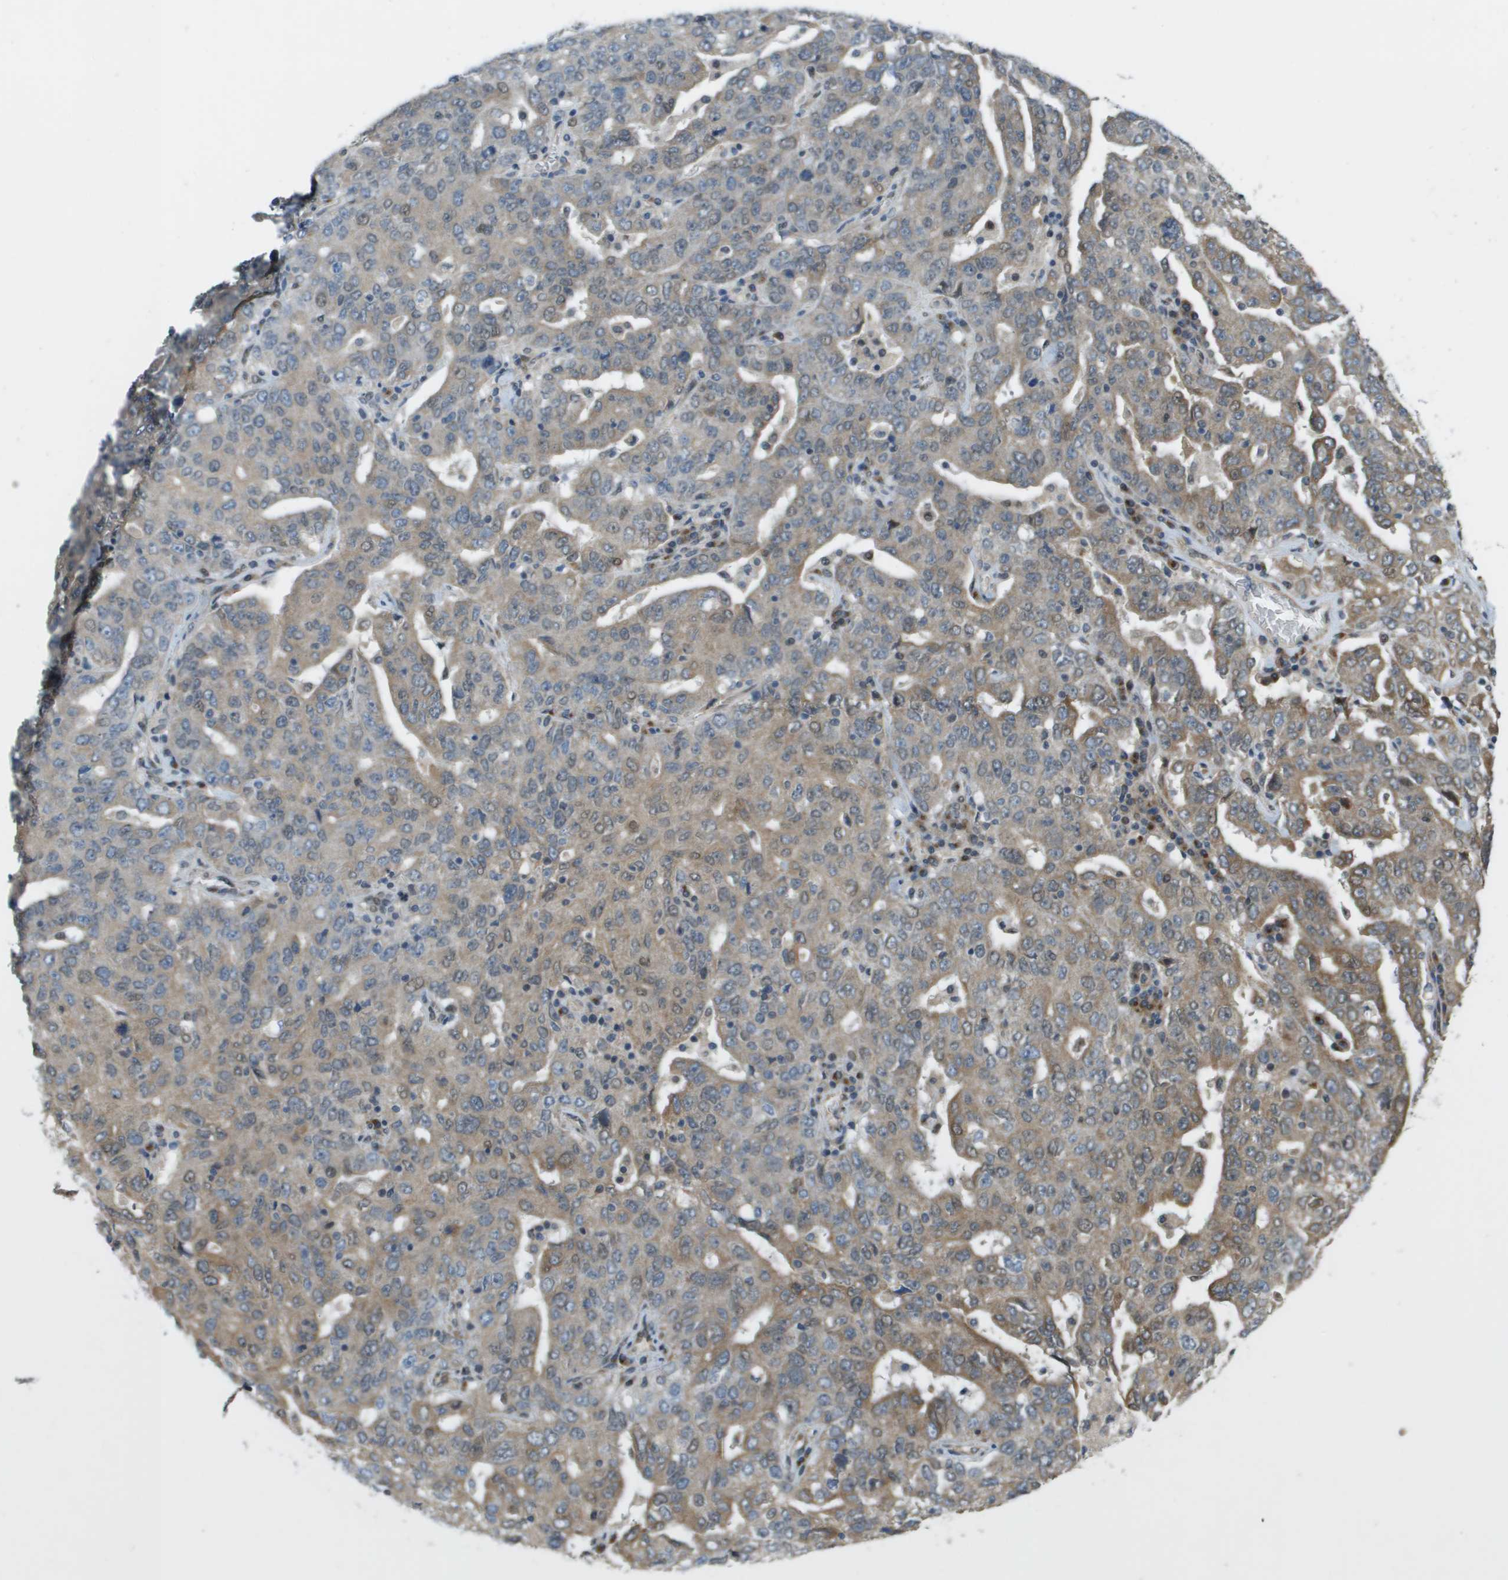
{"staining": {"intensity": "moderate", "quantity": "25%-75%", "location": "cytoplasmic/membranous"}, "tissue": "ovarian cancer", "cell_type": "Tumor cells", "image_type": "cancer", "snomed": [{"axis": "morphology", "description": "Carcinoma, endometroid"}, {"axis": "topography", "description": "Ovary"}], "caption": "Protein analysis of ovarian cancer (endometroid carcinoma) tissue demonstrates moderate cytoplasmic/membranous positivity in approximately 25%-75% of tumor cells.", "gene": "IFNLR1", "patient": {"sex": "female", "age": 62}}